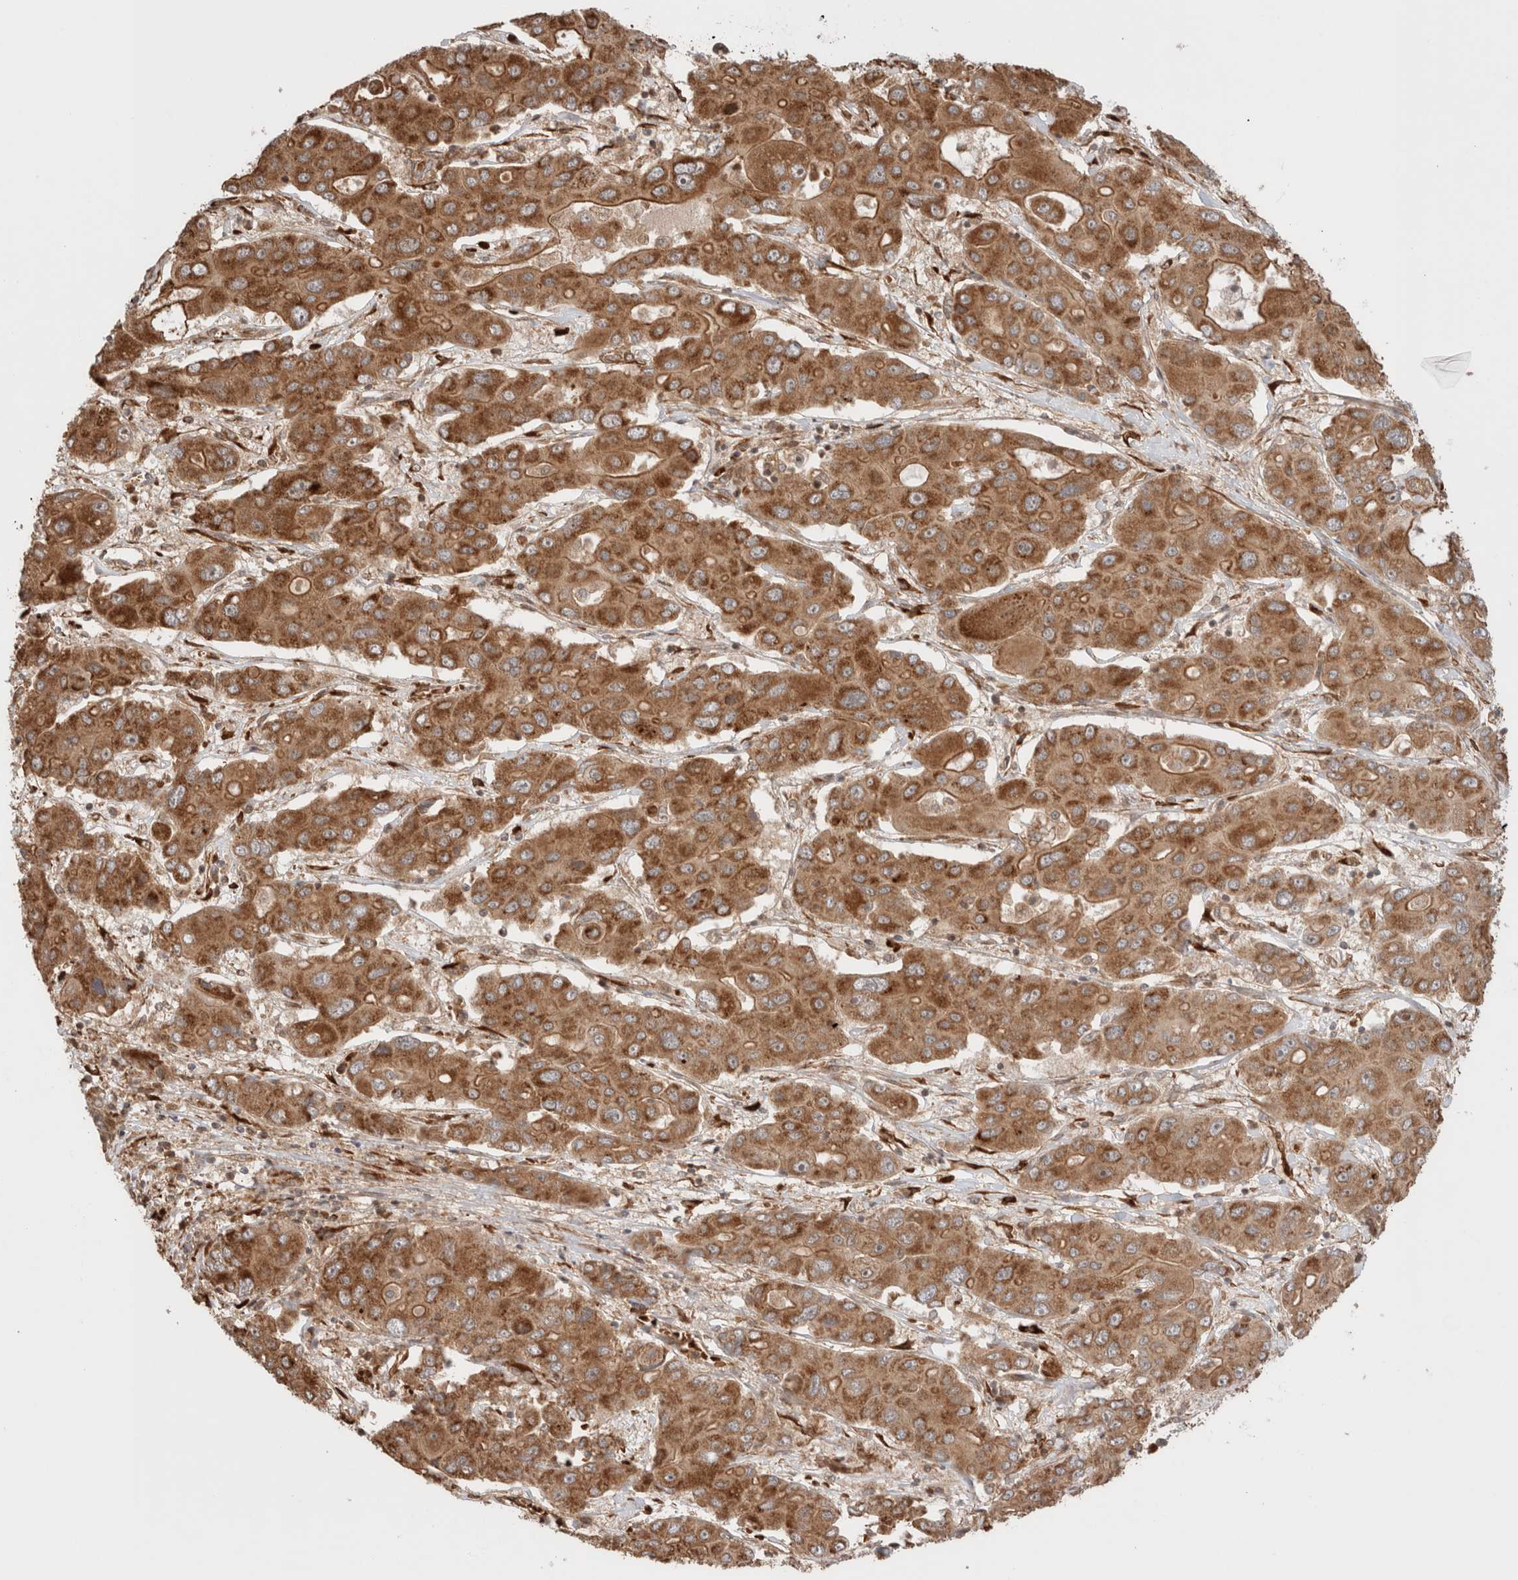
{"staining": {"intensity": "strong", "quantity": ">75%", "location": "cytoplasmic/membranous"}, "tissue": "liver cancer", "cell_type": "Tumor cells", "image_type": "cancer", "snomed": [{"axis": "morphology", "description": "Cholangiocarcinoma"}, {"axis": "topography", "description": "Liver"}], "caption": "This image demonstrates IHC staining of liver cancer (cholangiocarcinoma), with high strong cytoplasmic/membranous expression in about >75% of tumor cells.", "gene": "ZNF649", "patient": {"sex": "male", "age": 67}}